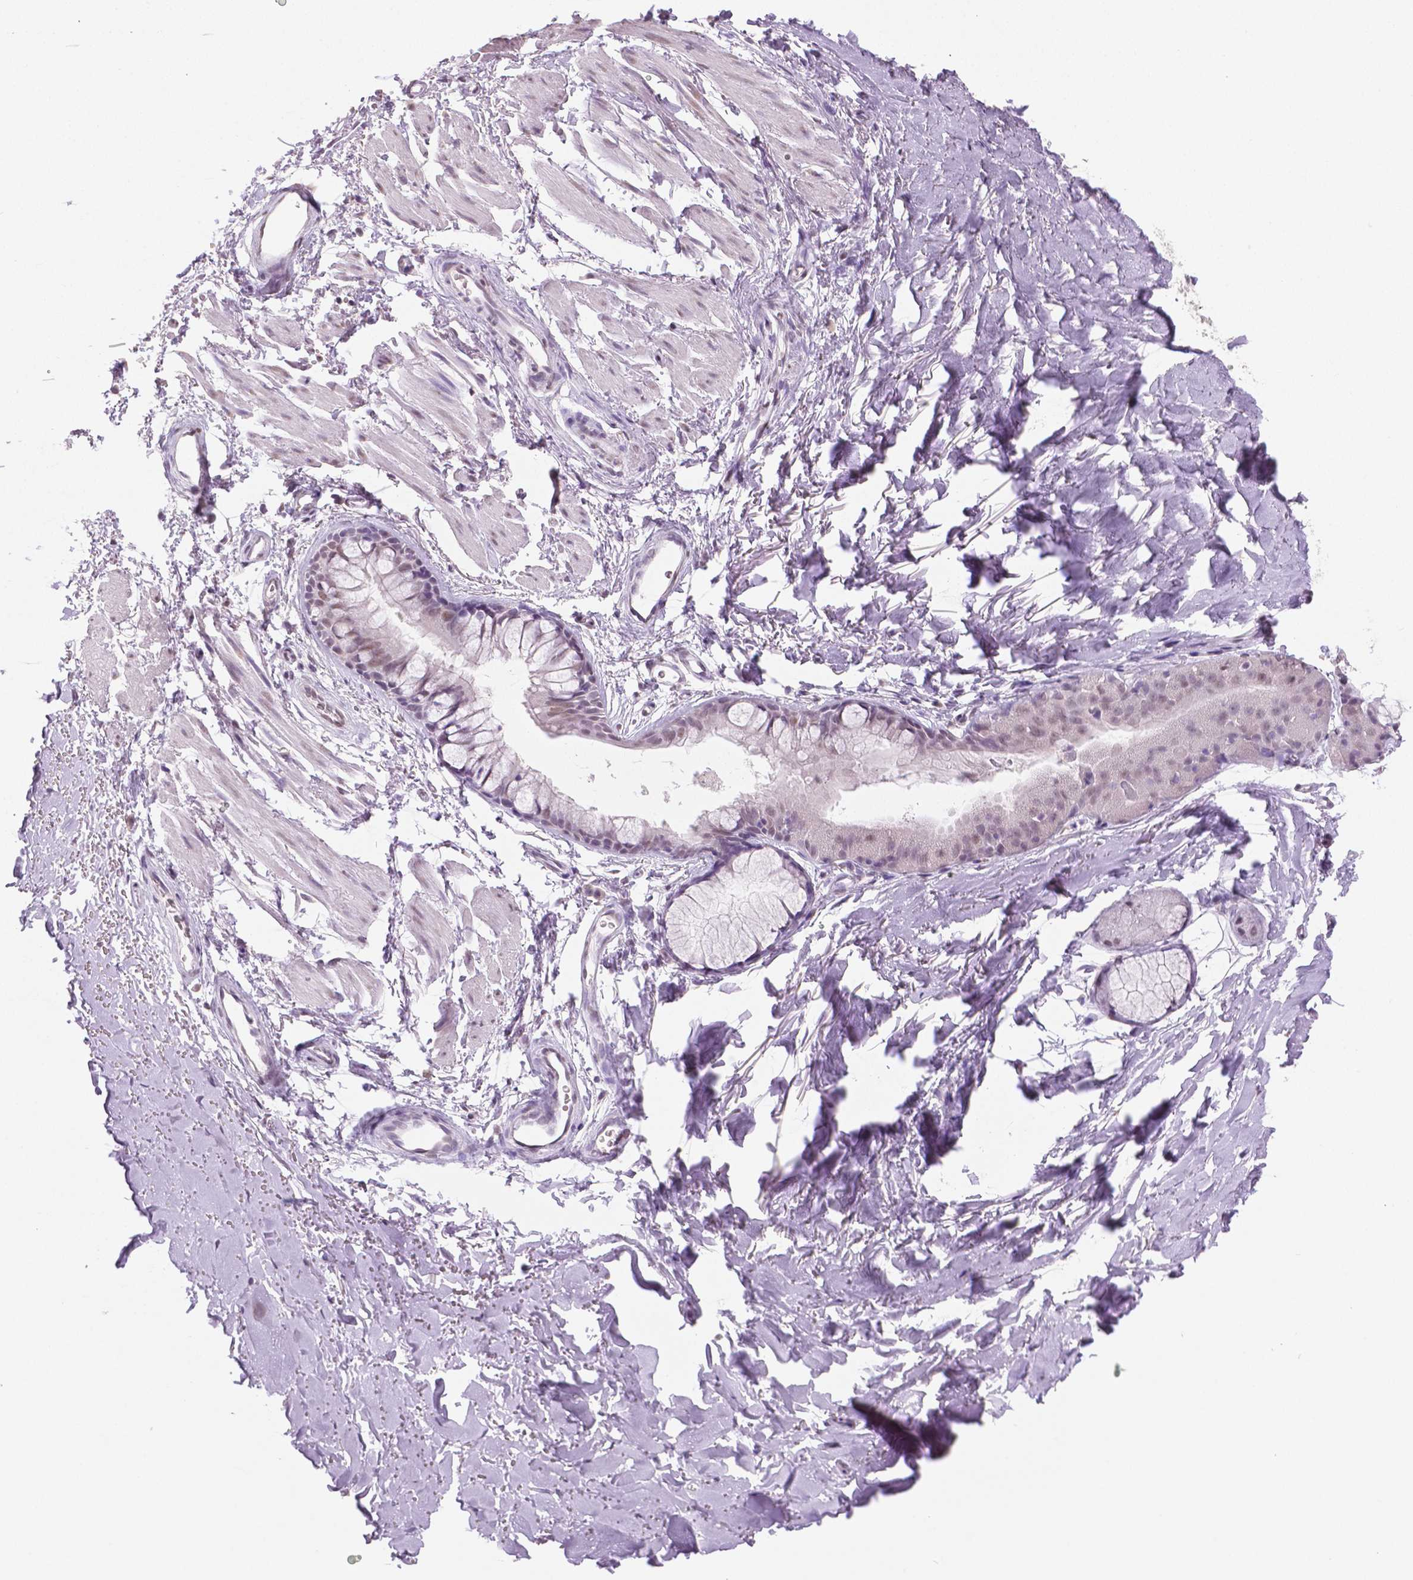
{"staining": {"intensity": "negative", "quantity": "none", "location": "none"}, "tissue": "soft tissue", "cell_type": "Fibroblasts", "image_type": "normal", "snomed": [{"axis": "morphology", "description": "Normal tissue, NOS"}, {"axis": "topography", "description": "Cartilage tissue"}, {"axis": "topography", "description": "Bronchus"}], "caption": "This is an immunohistochemistry photomicrograph of normal soft tissue. There is no staining in fibroblasts.", "gene": "IGF2BP1", "patient": {"sex": "female", "age": 79}}